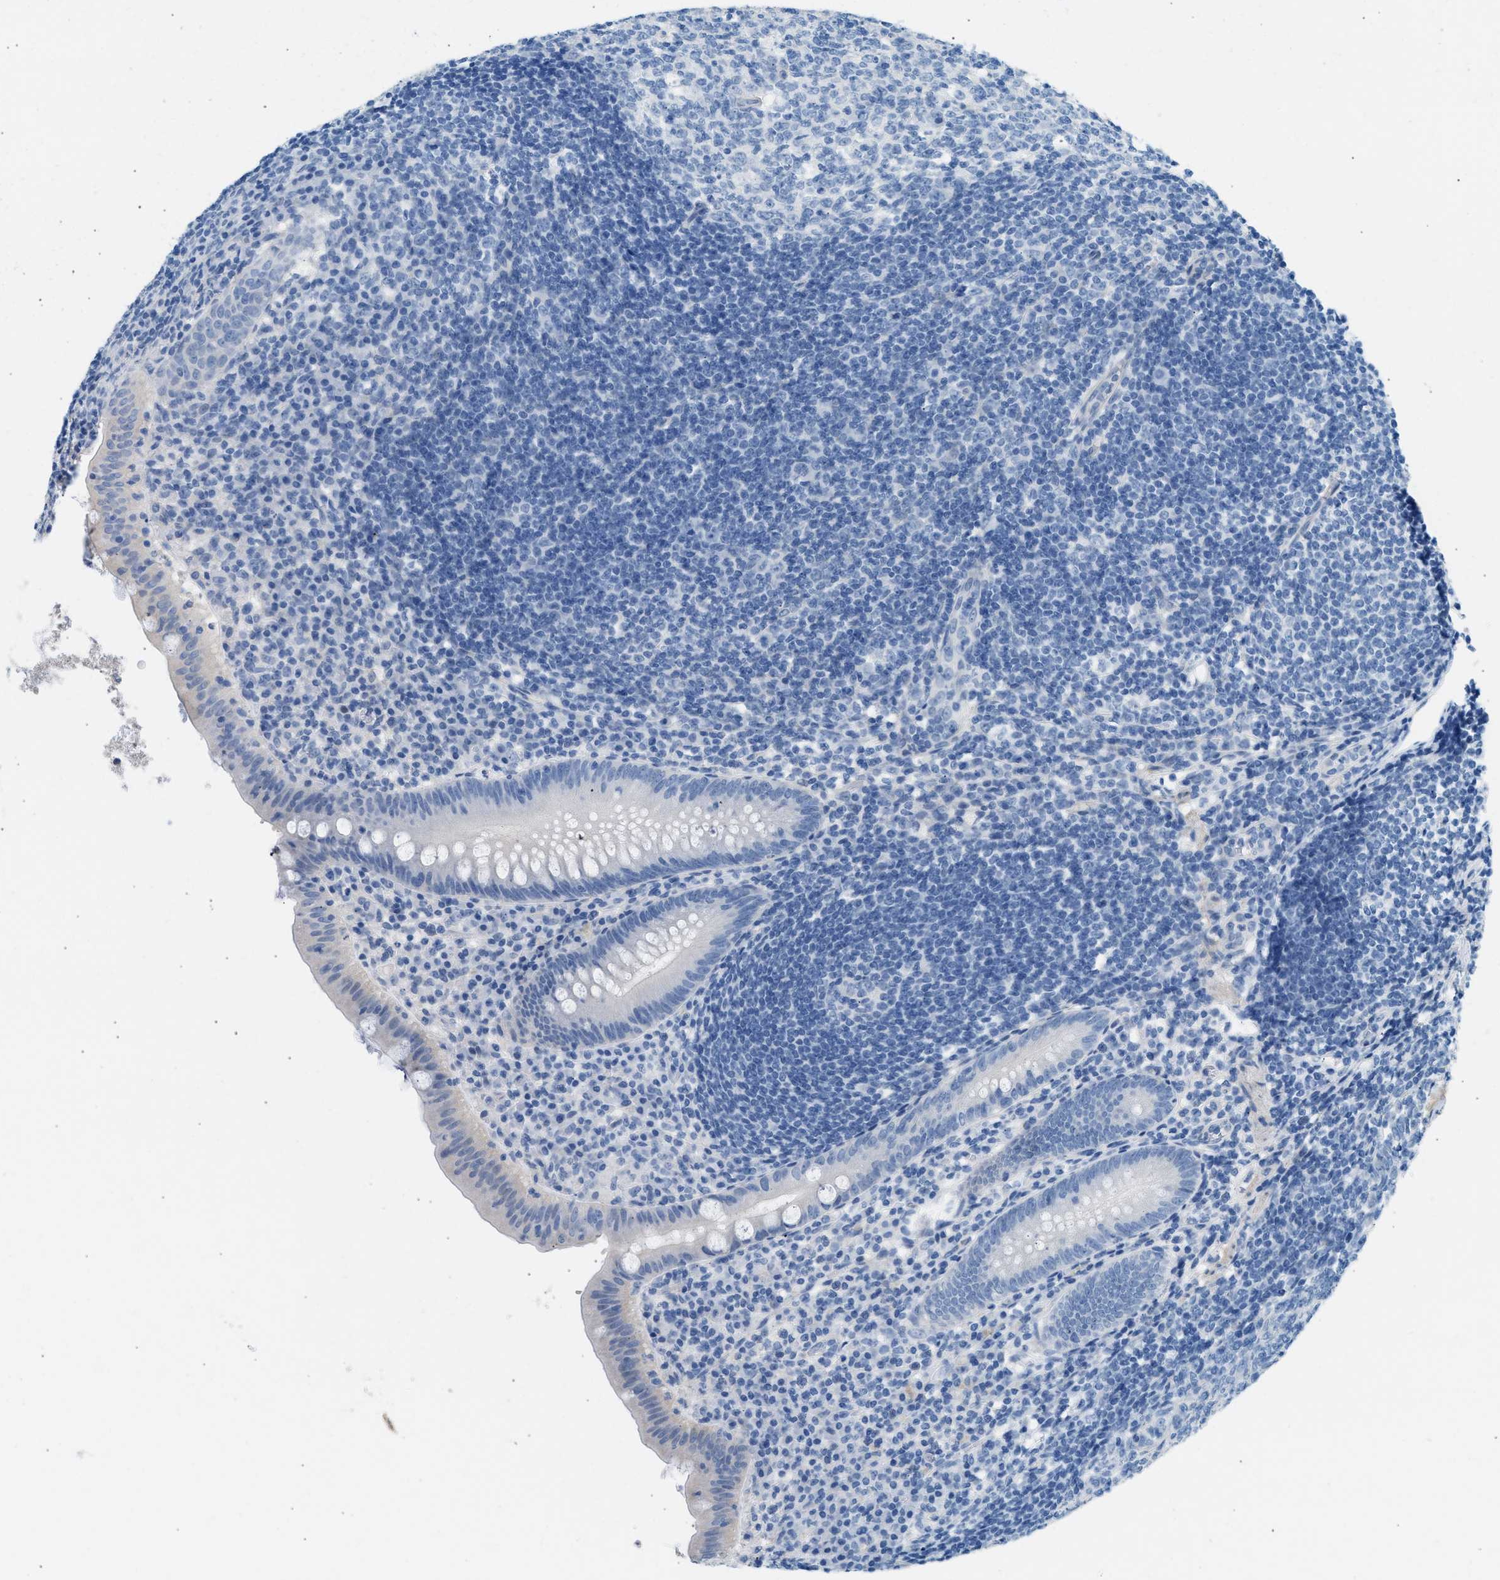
{"staining": {"intensity": "negative", "quantity": "none", "location": "none"}, "tissue": "appendix", "cell_type": "Glandular cells", "image_type": "normal", "snomed": [{"axis": "morphology", "description": "Normal tissue, NOS"}, {"axis": "topography", "description": "Appendix"}], "caption": "High power microscopy histopathology image of an IHC histopathology image of benign appendix, revealing no significant staining in glandular cells. (DAB immunohistochemistry (IHC) visualized using brightfield microscopy, high magnification).", "gene": "SPAM1", "patient": {"sex": "male", "age": 56}}